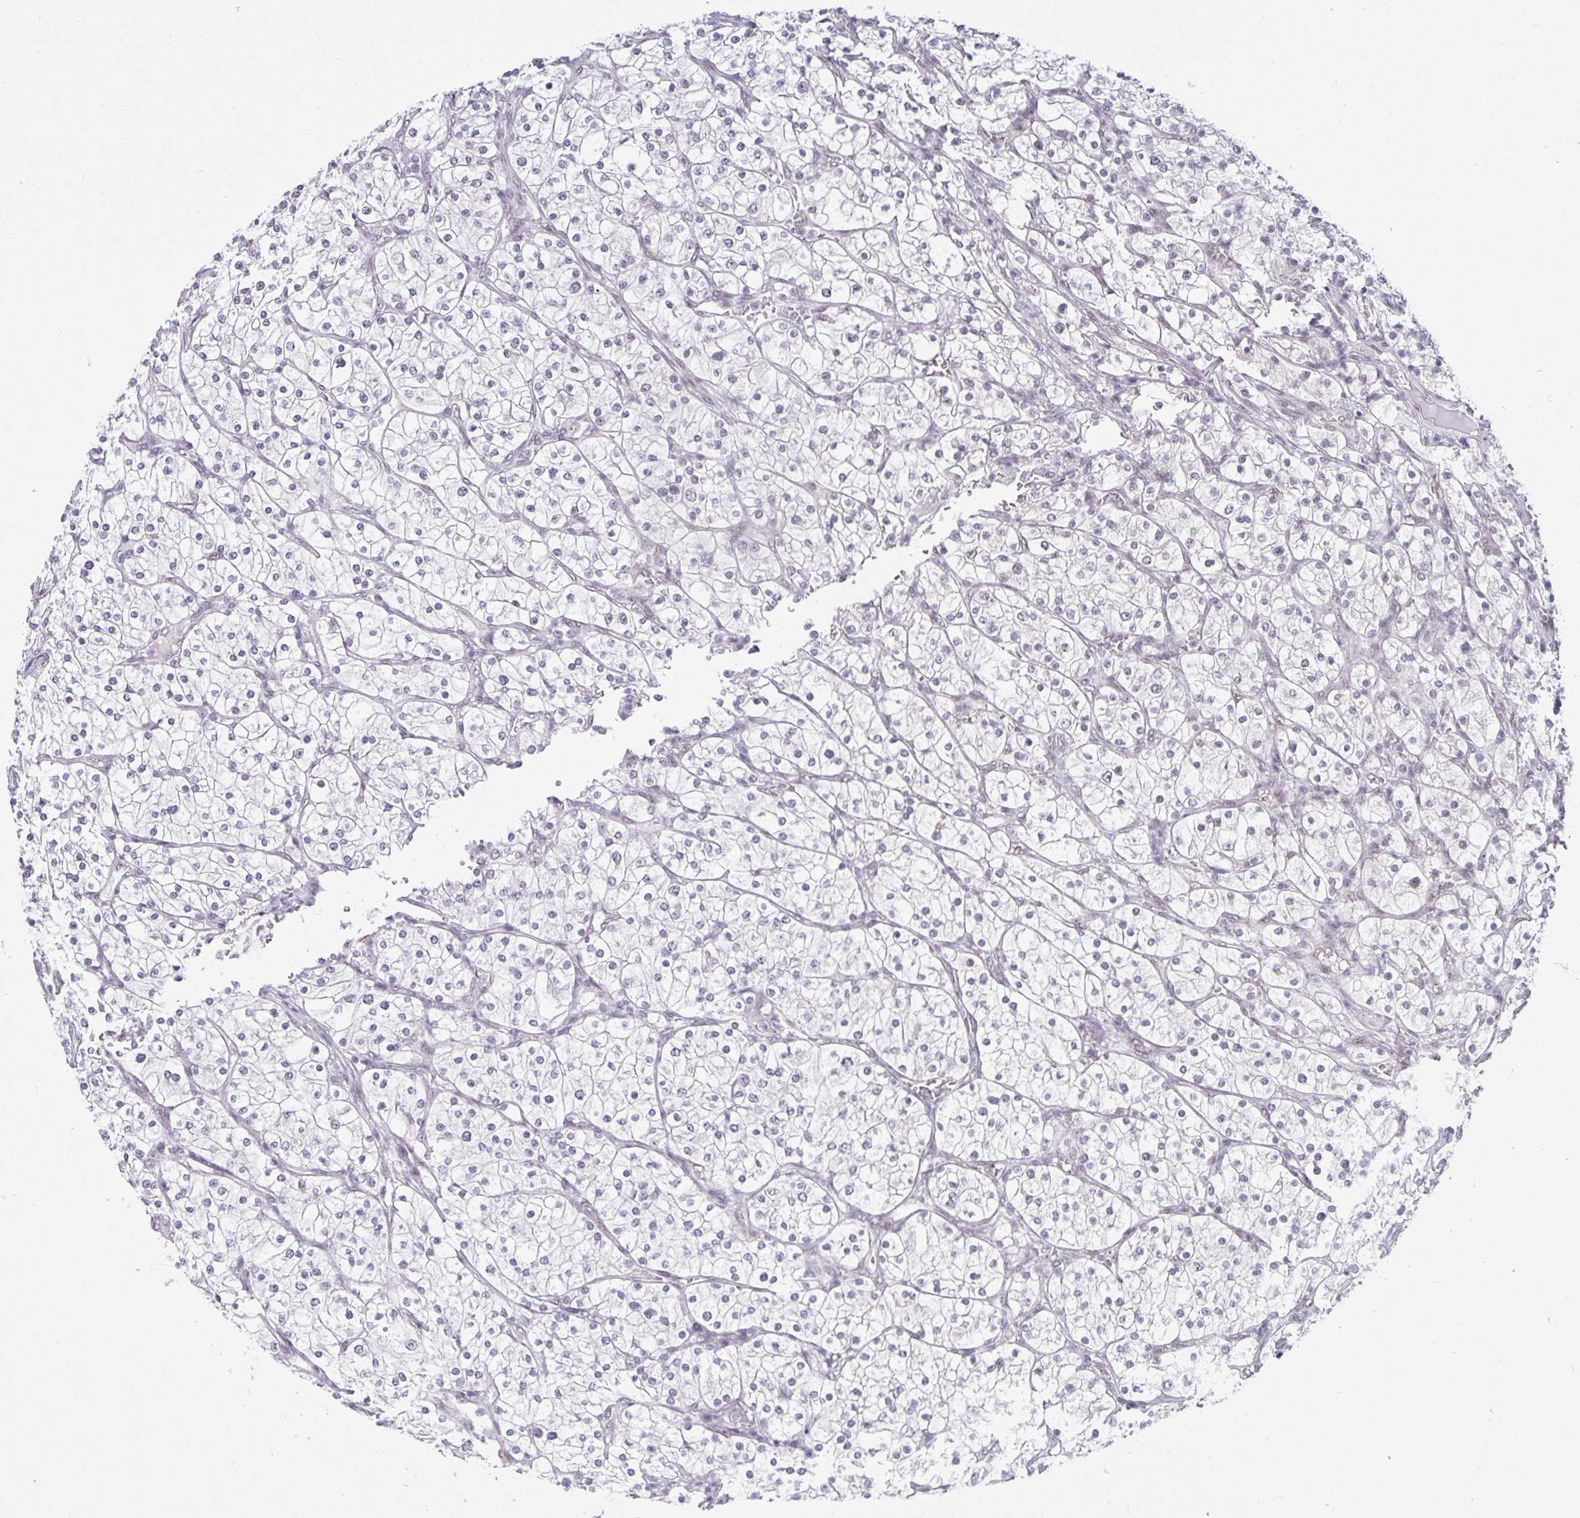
{"staining": {"intensity": "negative", "quantity": "none", "location": "none"}, "tissue": "renal cancer", "cell_type": "Tumor cells", "image_type": "cancer", "snomed": [{"axis": "morphology", "description": "Adenocarcinoma, NOS"}, {"axis": "topography", "description": "Kidney"}], "caption": "DAB (3,3'-diaminobenzidine) immunohistochemical staining of renal cancer displays no significant staining in tumor cells.", "gene": "PRR14", "patient": {"sex": "male", "age": 80}}